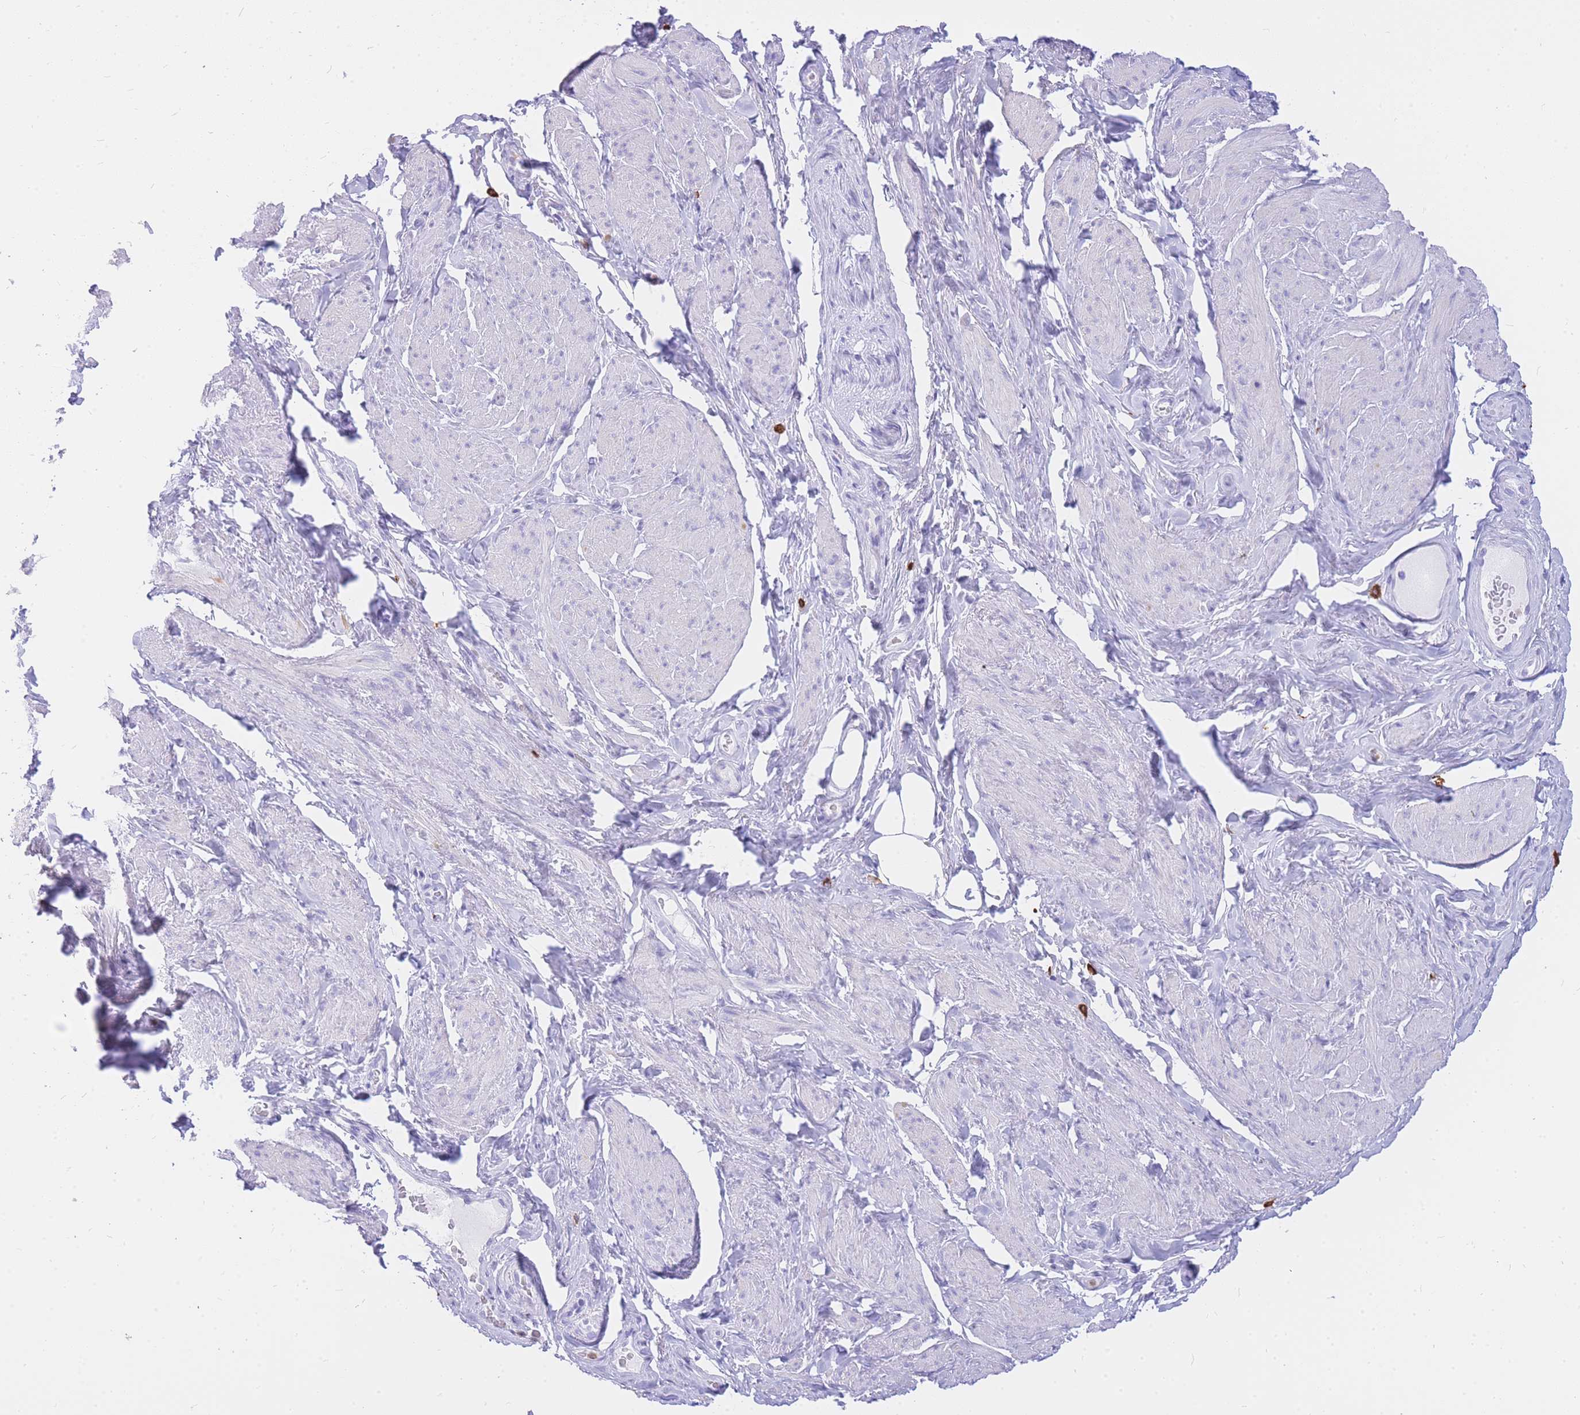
{"staining": {"intensity": "negative", "quantity": "none", "location": "none"}, "tissue": "smooth muscle", "cell_type": "Smooth muscle cells", "image_type": "normal", "snomed": [{"axis": "morphology", "description": "Normal tissue, NOS"}, {"axis": "topography", "description": "Smooth muscle"}, {"axis": "topography", "description": "Peripheral nerve tissue"}], "caption": "Immunohistochemistry of benign smooth muscle reveals no positivity in smooth muscle cells. The staining was performed using DAB to visualize the protein expression in brown, while the nuclei were stained in blue with hematoxylin (Magnification: 20x).", "gene": "HERC1", "patient": {"sex": "male", "age": 69}}